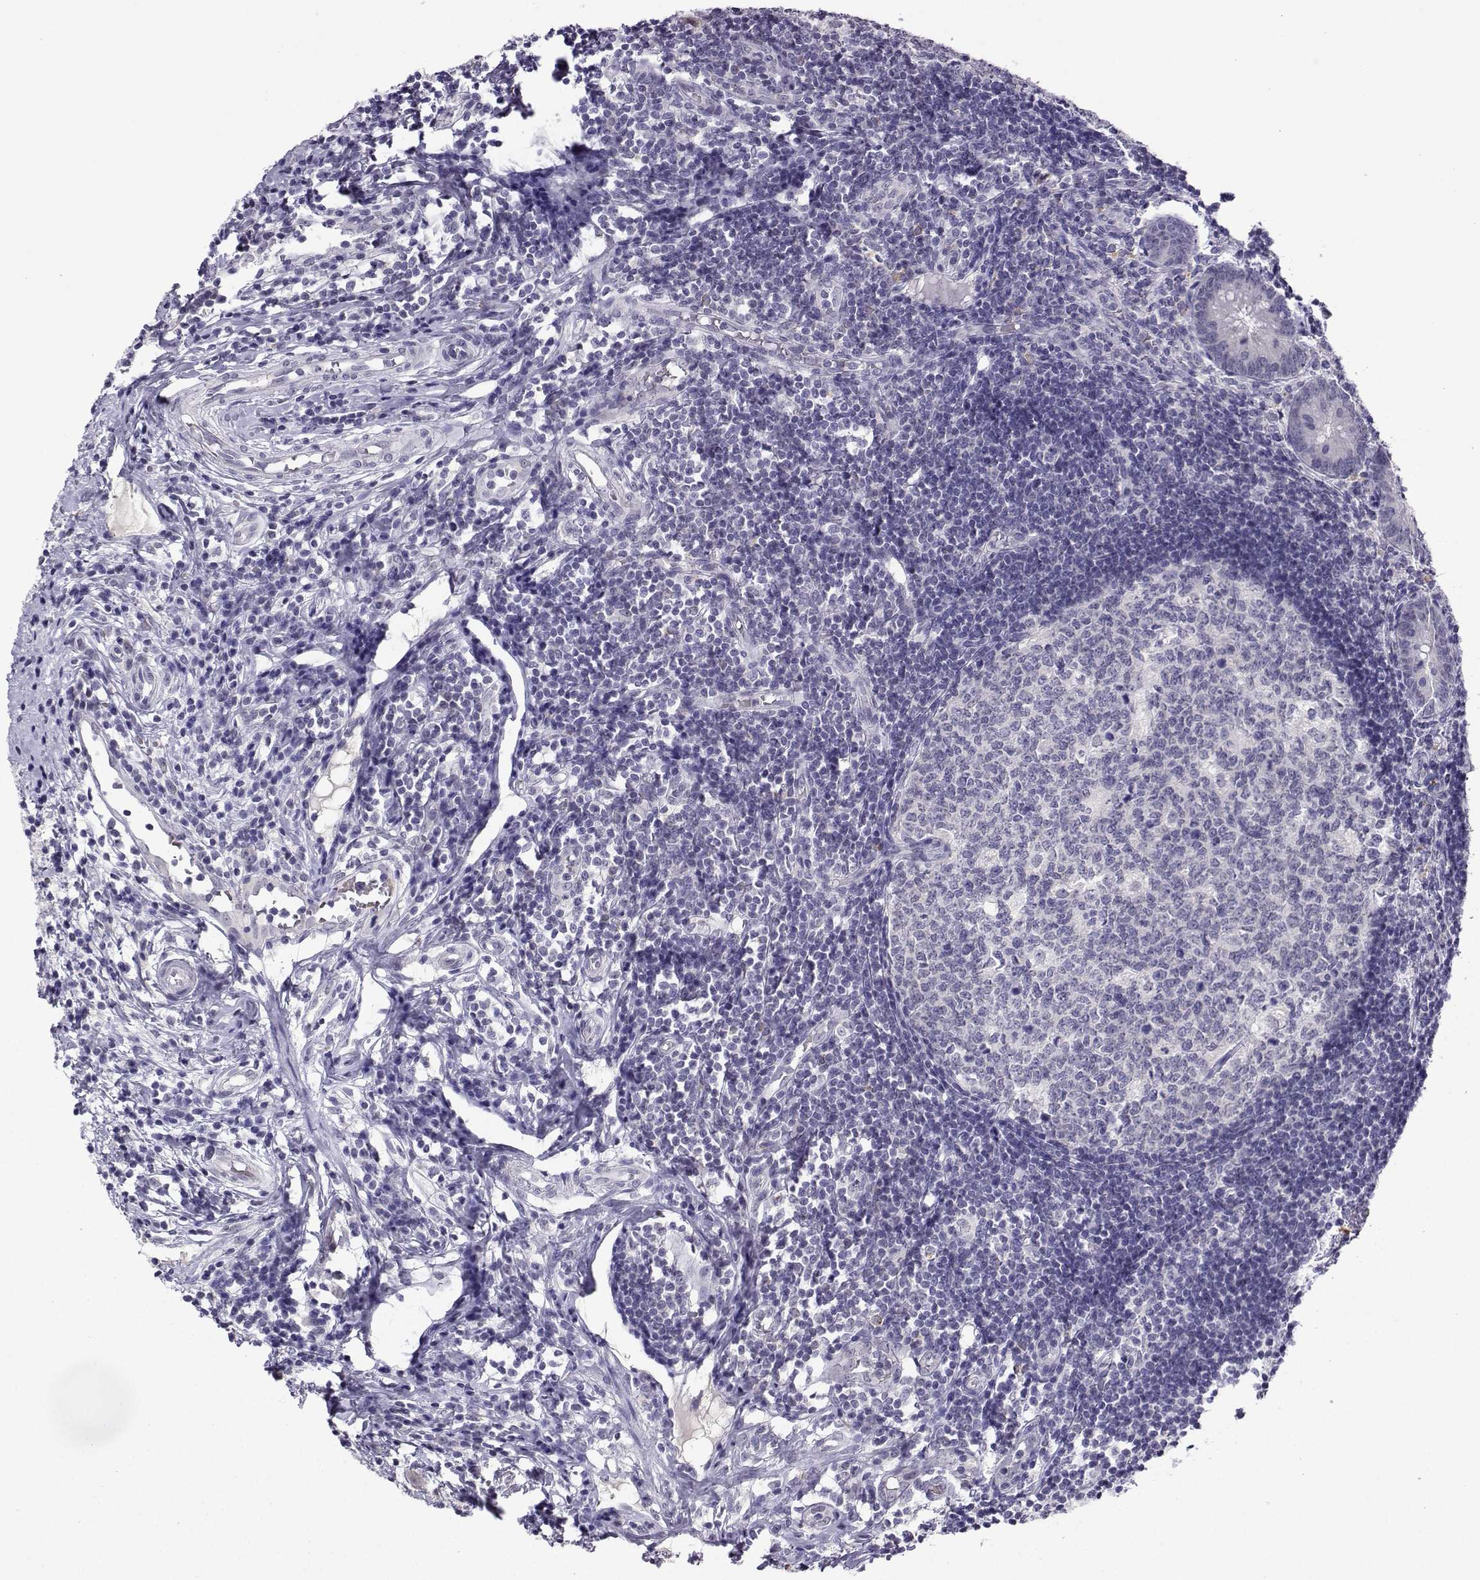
{"staining": {"intensity": "negative", "quantity": "none", "location": "none"}, "tissue": "appendix", "cell_type": "Glandular cells", "image_type": "normal", "snomed": [{"axis": "morphology", "description": "Normal tissue, NOS"}, {"axis": "morphology", "description": "Inflammation, NOS"}, {"axis": "topography", "description": "Appendix"}], "caption": "Appendix stained for a protein using immunohistochemistry displays no staining glandular cells.", "gene": "LRFN2", "patient": {"sex": "male", "age": 16}}